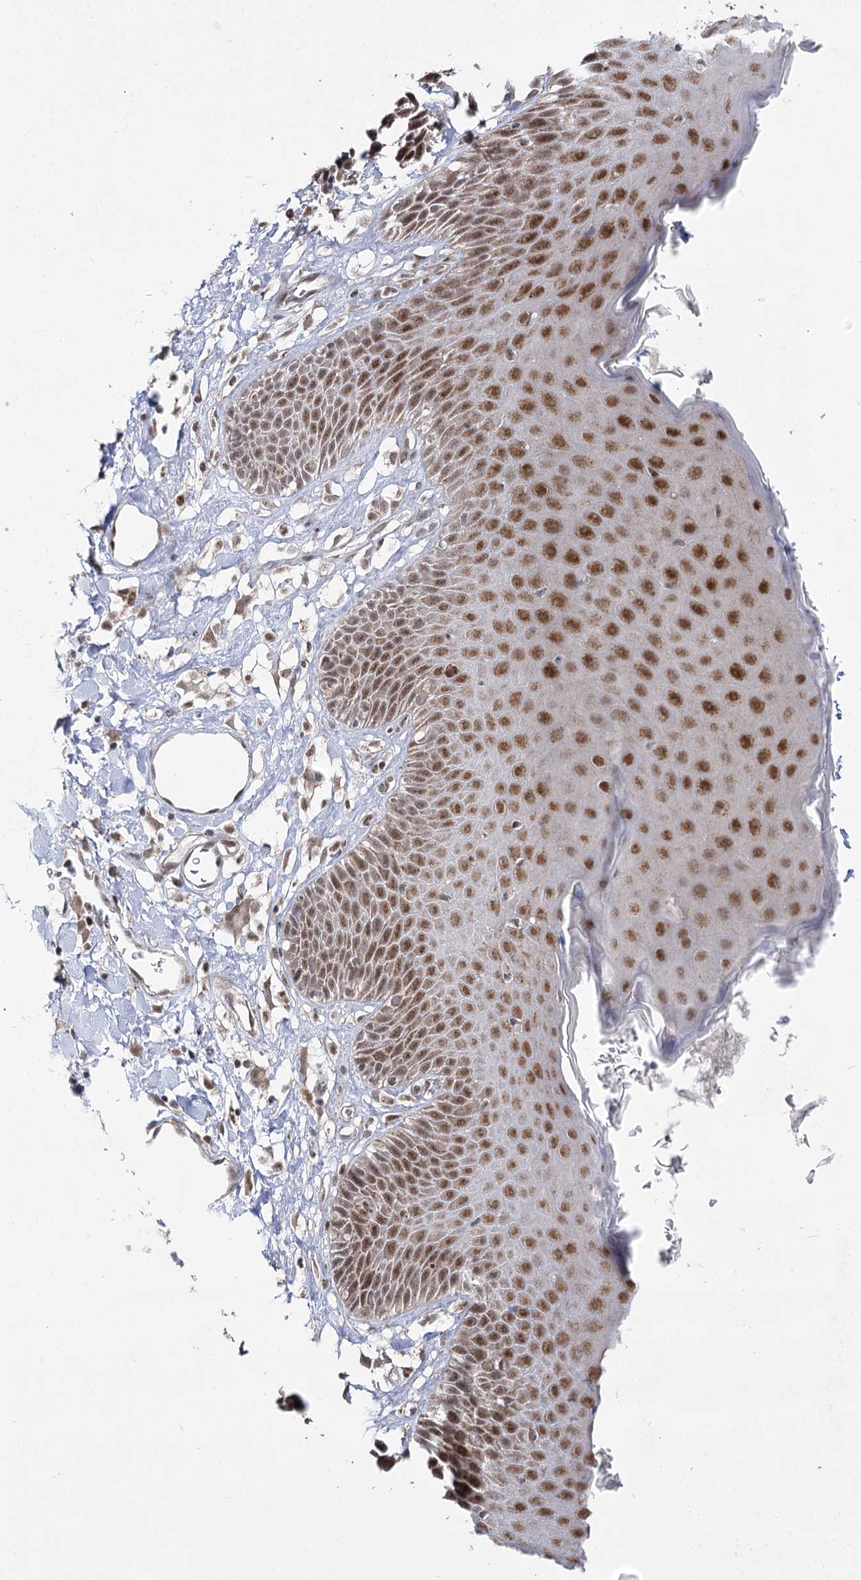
{"staining": {"intensity": "strong", "quantity": ">75%", "location": "nuclear"}, "tissue": "skin", "cell_type": "Epidermal cells", "image_type": "normal", "snomed": [{"axis": "morphology", "description": "Normal tissue, NOS"}, {"axis": "topography", "description": "Vulva"}], "caption": "Epidermal cells demonstrate high levels of strong nuclear staining in about >75% of cells in unremarkable human skin. The staining is performed using DAB (3,3'-diaminobenzidine) brown chromogen to label protein expression. The nuclei are counter-stained blue using hematoxylin.", "gene": "SLC4A1AP", "patient": {"sex": "female", "age": 68}}